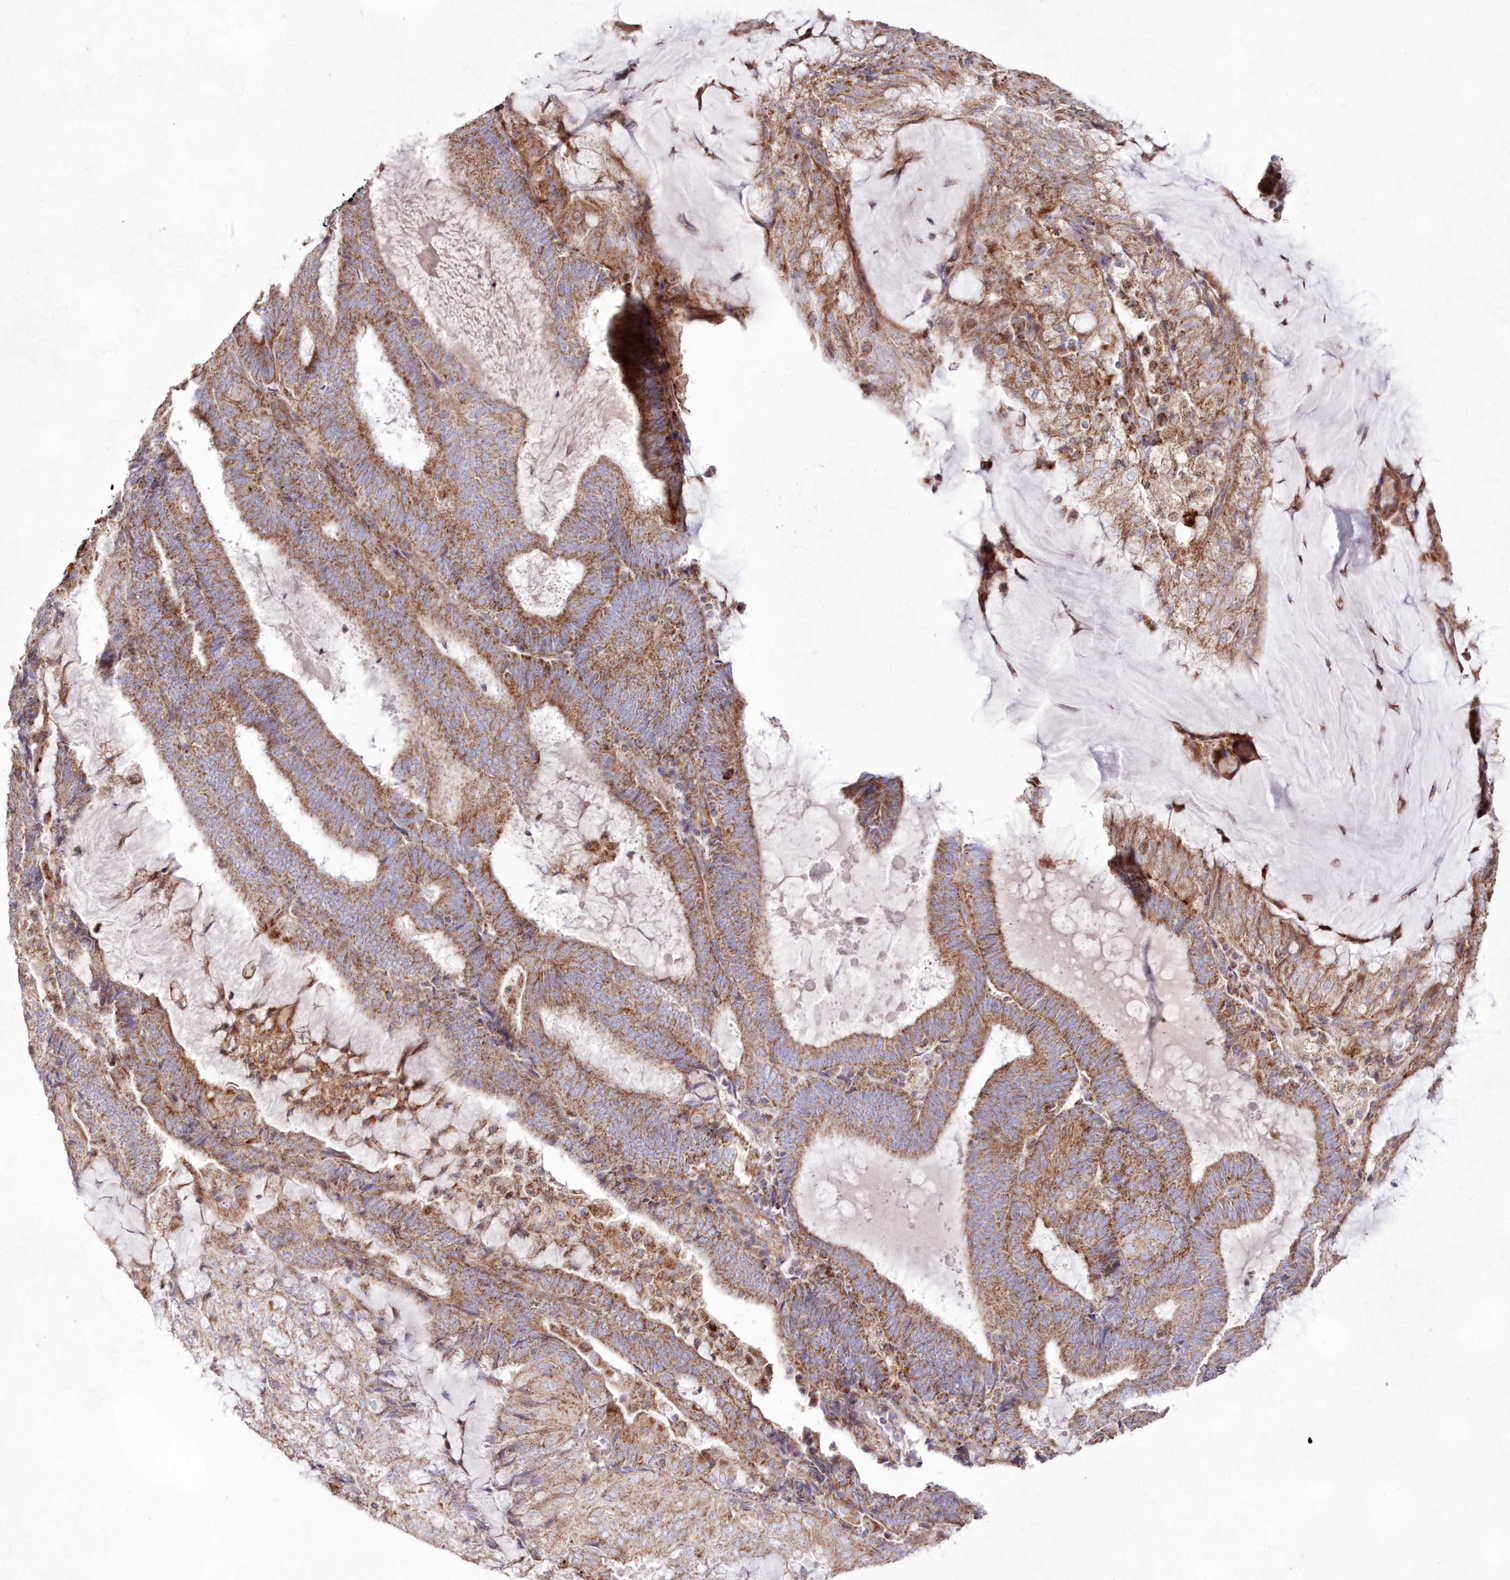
{"staining": {"intensity": "moderate", "quantity": ">75%", "location": "cytoplasmic/membranous"}, "tissue": "endometrial cancer", "cell_type": "Tumor cells", "image_type": "cancer", "snomed": [{"axis": "morphology", "description": "Adenocarcinoma, NOS"}, {"axis": "topography", "description": "Endometrium"}], "caption": "A brown stain highlights moderate cytoplasmic/membranous positivity of a protein in endometrial cancer (adenocarcinoma) tumor cells. (brown staining indicates protein expression, while blue staining denotes nuclei).", "gene": "HADHB", "patient": {"sex": "female", "age": 81}}